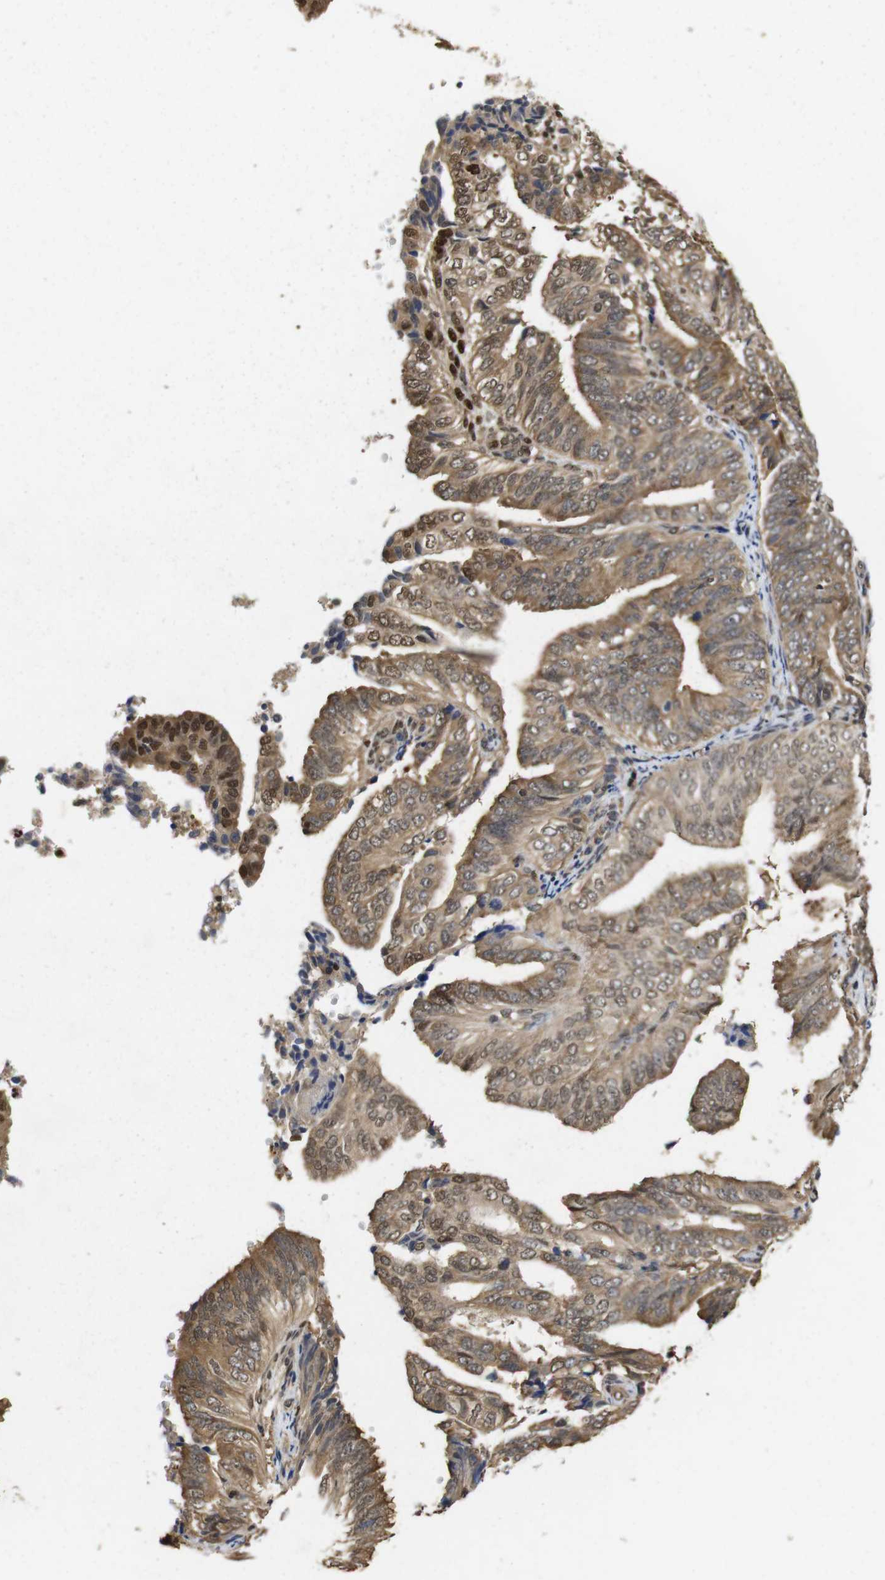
{"staining": {"intensity": "moderate", "quantity": ">75%", "location": "cytoplasmic/membranous,nuclear"}, "tissue": "endometrial cancer", "cell_type": "Tumor cells", "image_type": "cancer", "snomed": [{"axis": "morphology", "description": "Adenocarcinoma, NOS"}, {"axis": "topography", "description": "Endometrium"}], "caption": "IHC image of endometrial adenocarcinoma stained for a protein (brown), which demonstrates medium levels of moderate cytoplasmic/membranous and nuclear positivity in approximately >75% of tumor cells.", "gene": "SUMO3", "patient": {"sex": "female", "age": 58}}